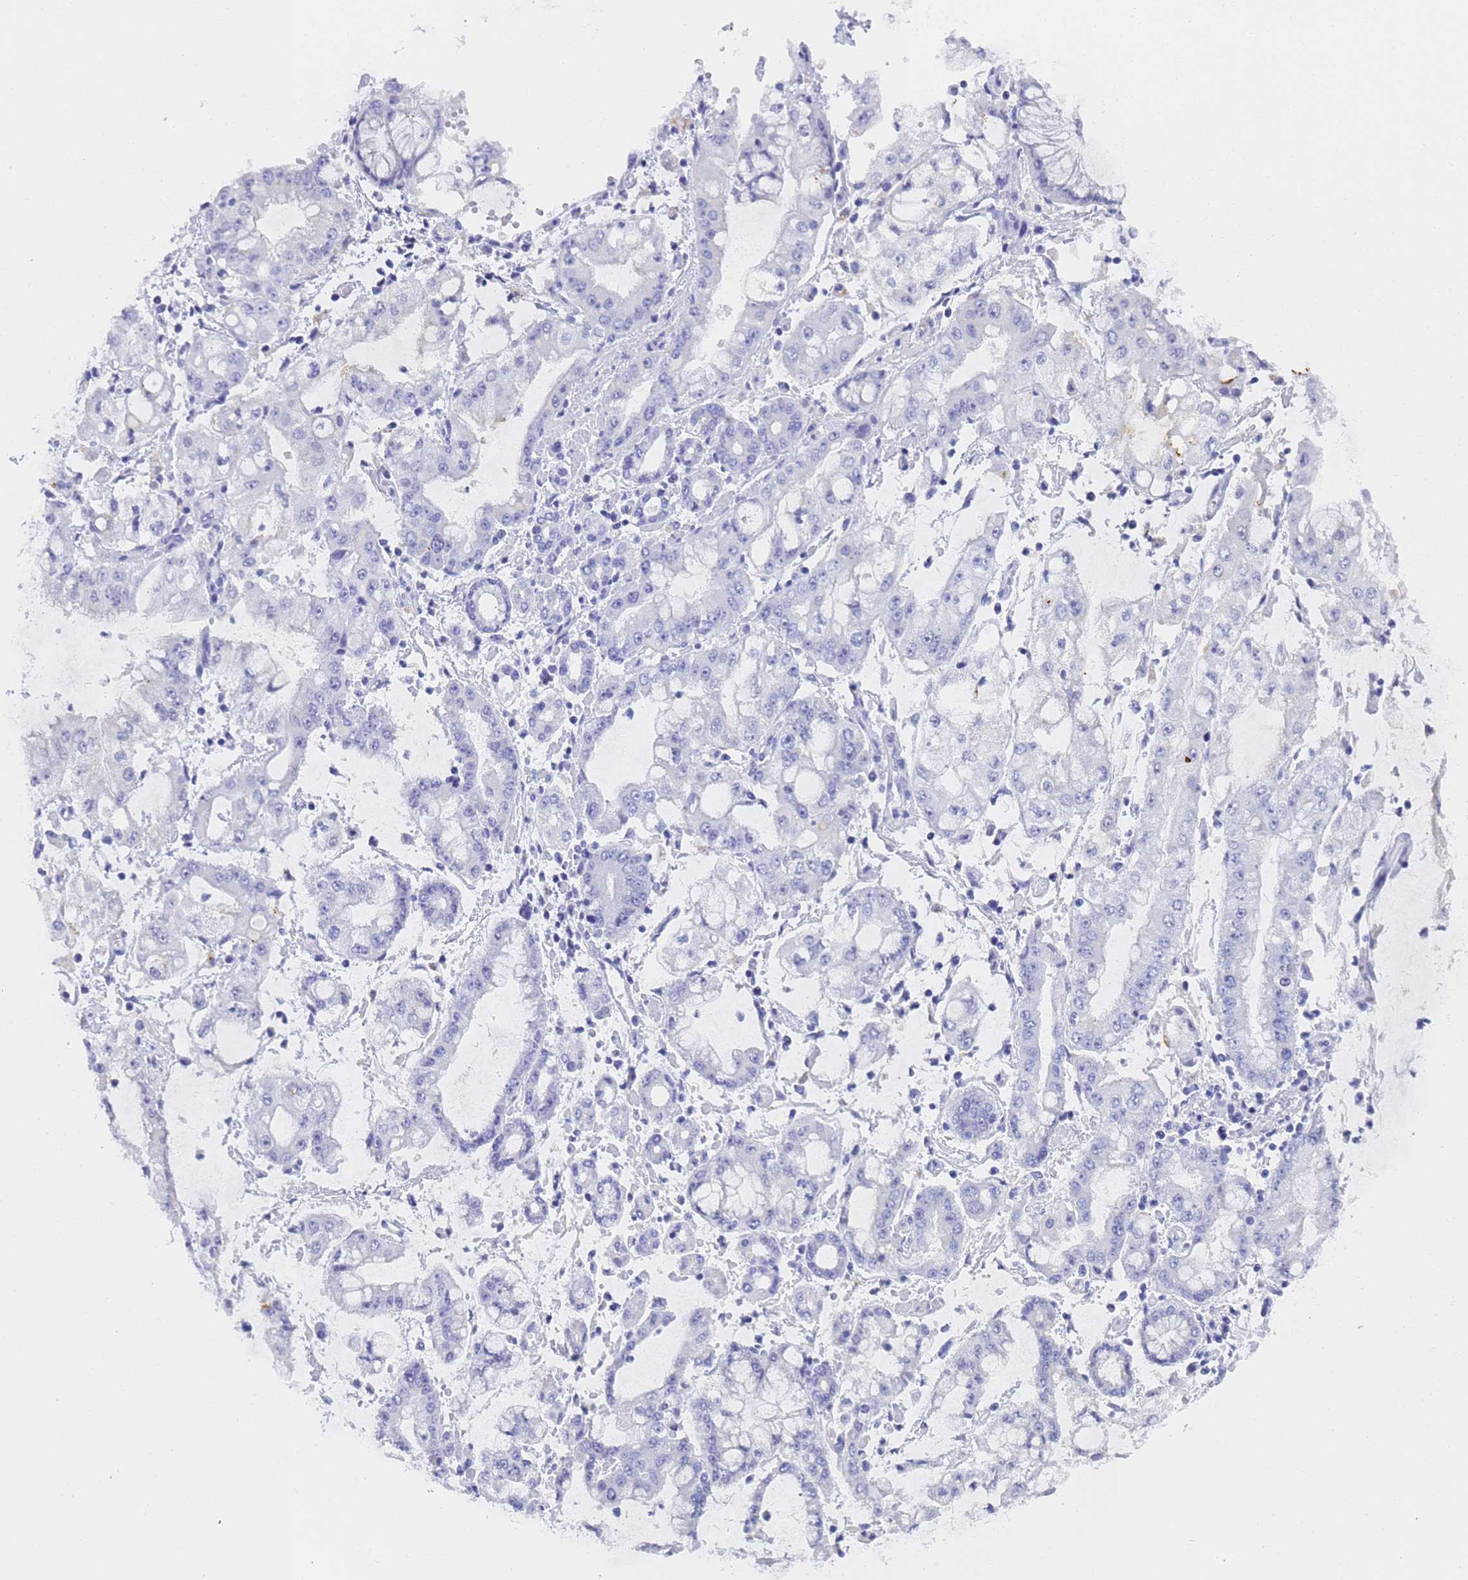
{"staining": {"intensity": "negative", "quantity": "none", "location": "none"}, "tissue": "stomach cancer", "cell_type": "Tumor cells", "image_type": "cancer", "snomed": [{"axis": "morphology", "description": "Adenocarcinoma, NOS"}, {"axis": "topography", "description": "Stomach"}], "caption": "Human stomach cancer stained for a protein using immunohistochemistry (IHC) displays no positivity in tumor cells.", "gene": "STATH", "patient": {"sex": "male", "age": 76}}